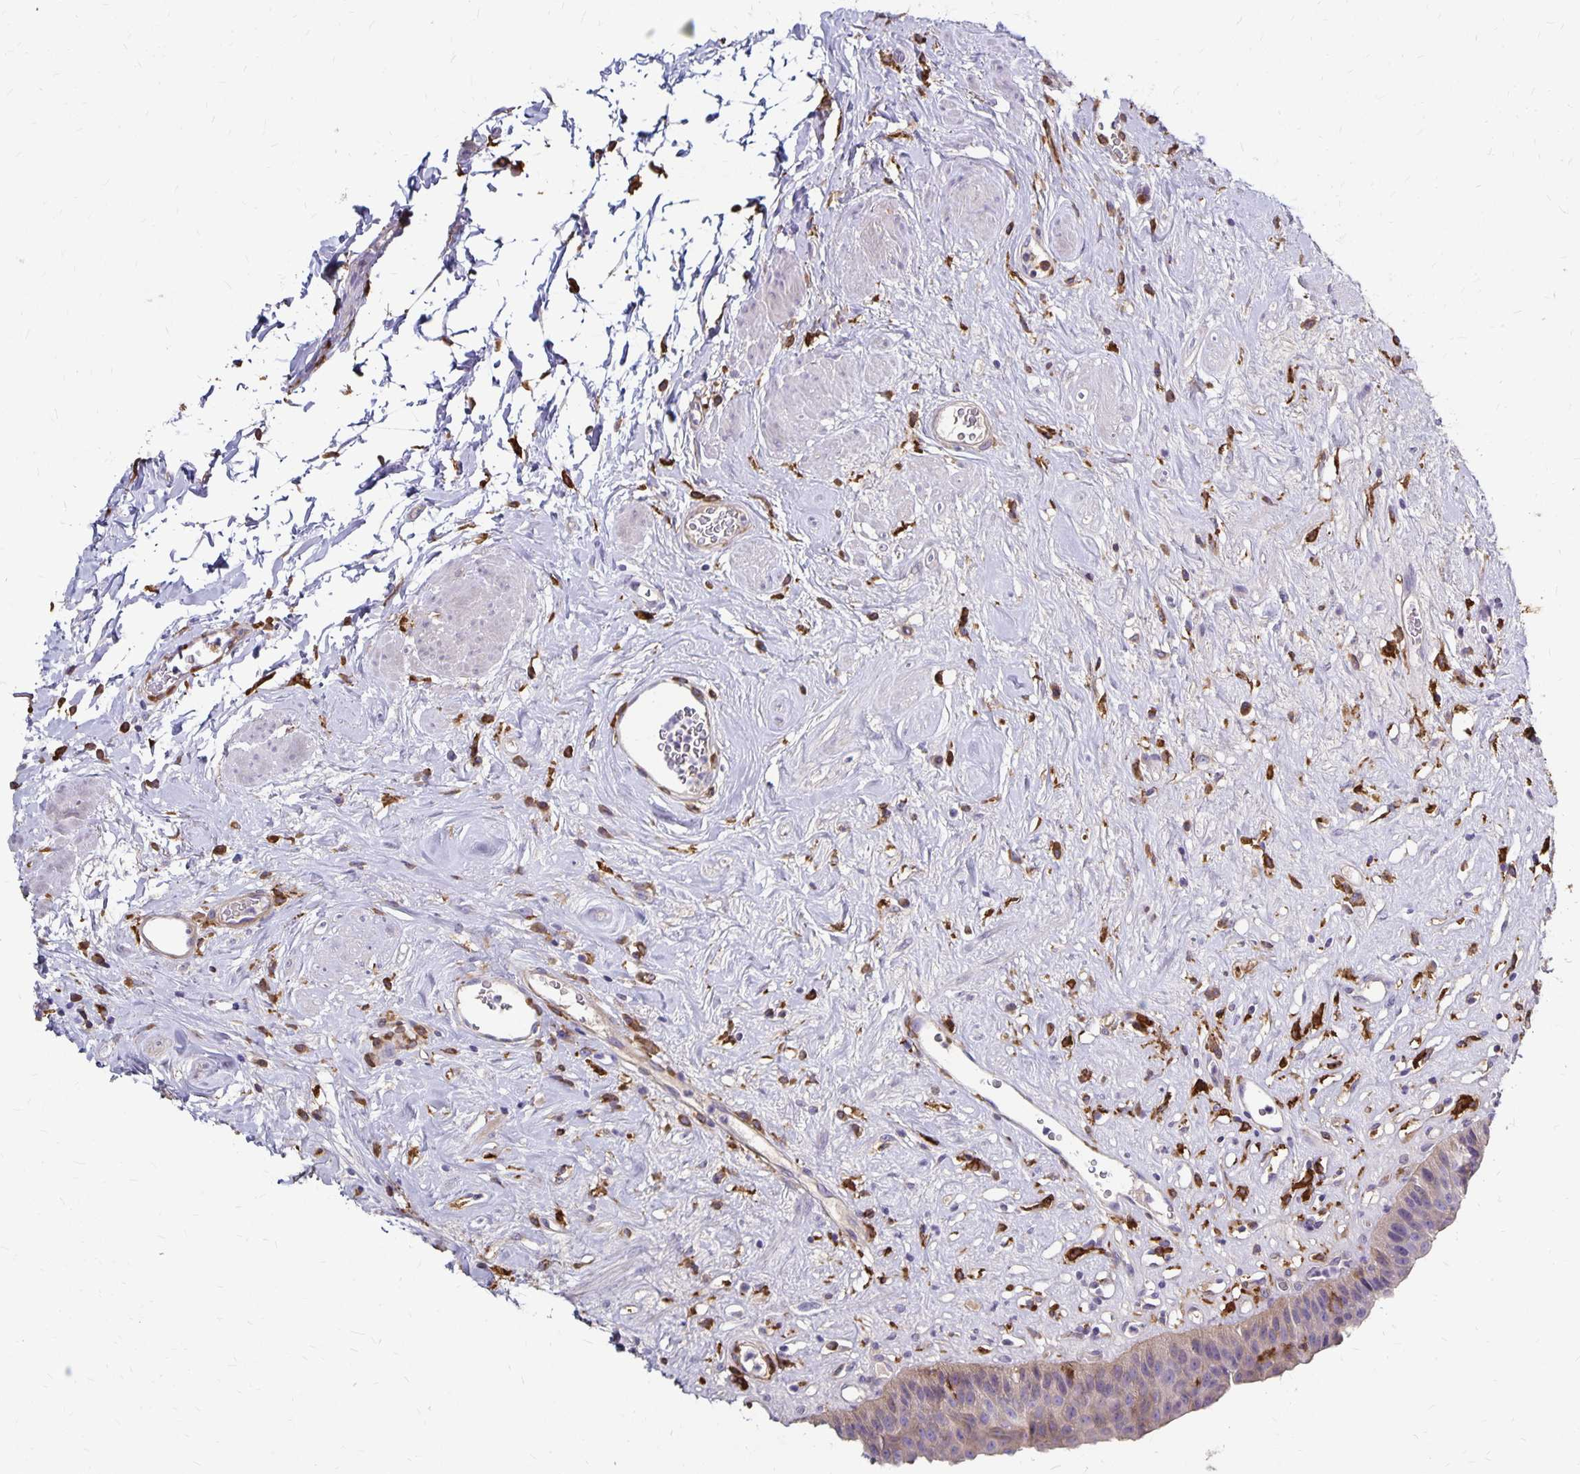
{"staining": {"intensity": "weak", "quantity": "<25%", "location": "cytoplasmic/membranous"}, "tissue": "urinary bladder", "cell_type": "Urothelial cells", "image_type": "normal", "snomed": [{"axis": "morphology", "description": "Normal tissue, NOS"}, {"axis": "topography", "description": "Urinary bladder"}], "caption": "IHC micrograph of normal human urinary bladder stained for a protein (brown), which demonstrates no expression in urothelial cells.", "gene": "TNS3", "patient": {"sex": "female", "age": 56}}